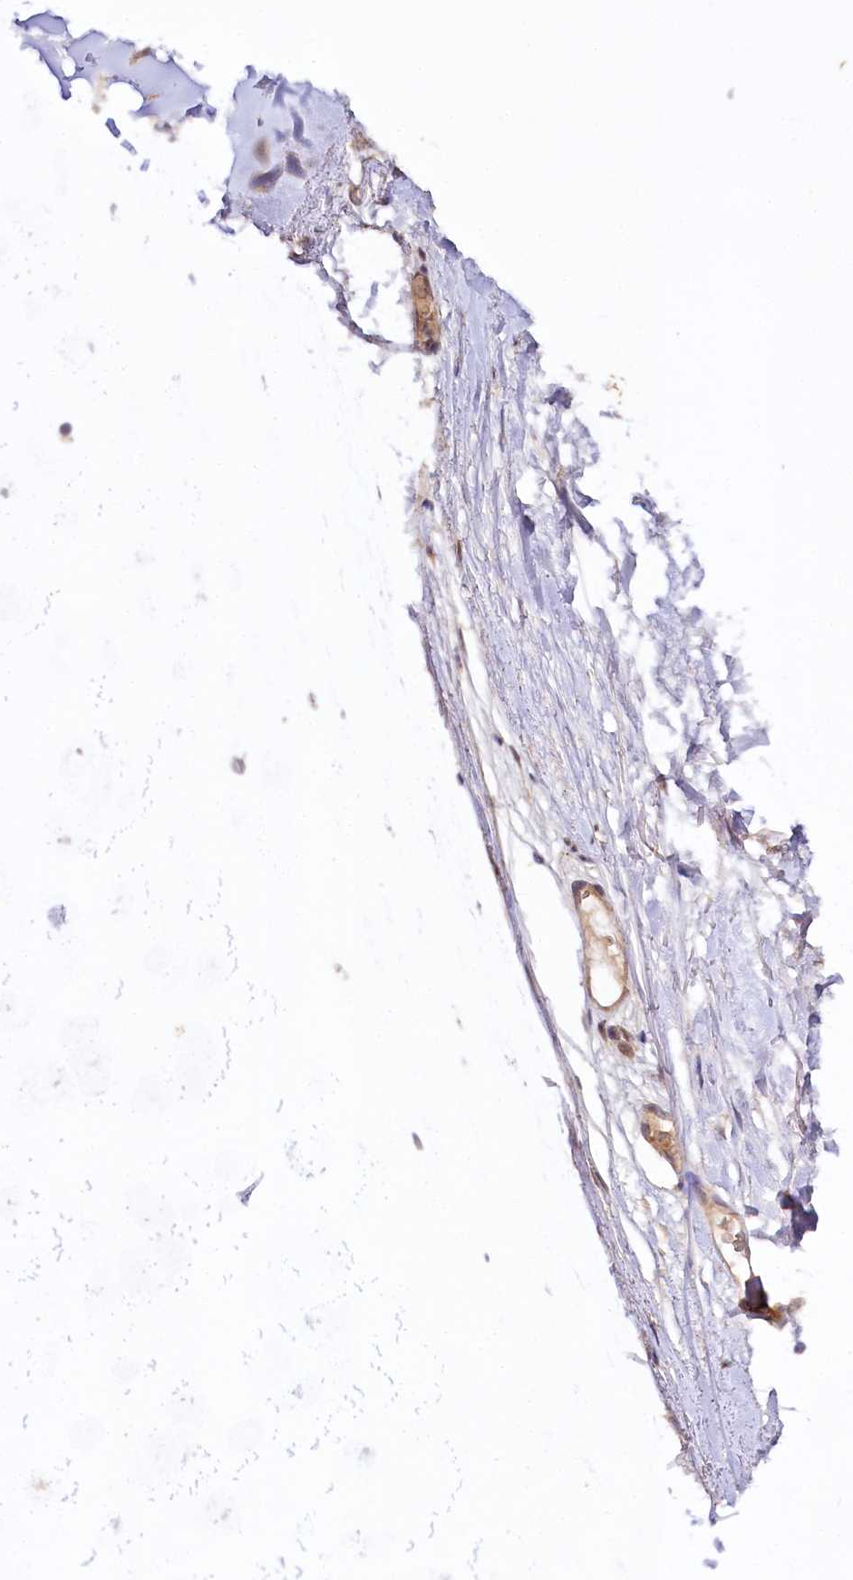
{"staining": {"intensity": "weak", "quantity": ">75%", "location": "cytoplasmic/membranous,nuclear"}, "tissue": "adipose tissue", "cell_type": "Adipocytes", "image_type": "normal", "snomed": [{"axis": "morphology", "description": "Normal tissue, NOS"}, {"axis": "topography", "description": "Lymph node"}, {"axis": "topography", "description": "Bronchus"}], "caption": "High-magnification brightfield microscopy of unremarkable adipose tissue stained with DAB (brown) and counterstained with hematoxylin (blue). adipocytes exhibit weak cytoplasmic/membranous,nuclear staining is identified in about>75% of cells. The staining was performed using DAB, with brown indicating positive protein expression. Nuclei are stained blue with hematoxylin.", "gene": "PHLDB1", "patient": {"sex": "male", "age": 63}}